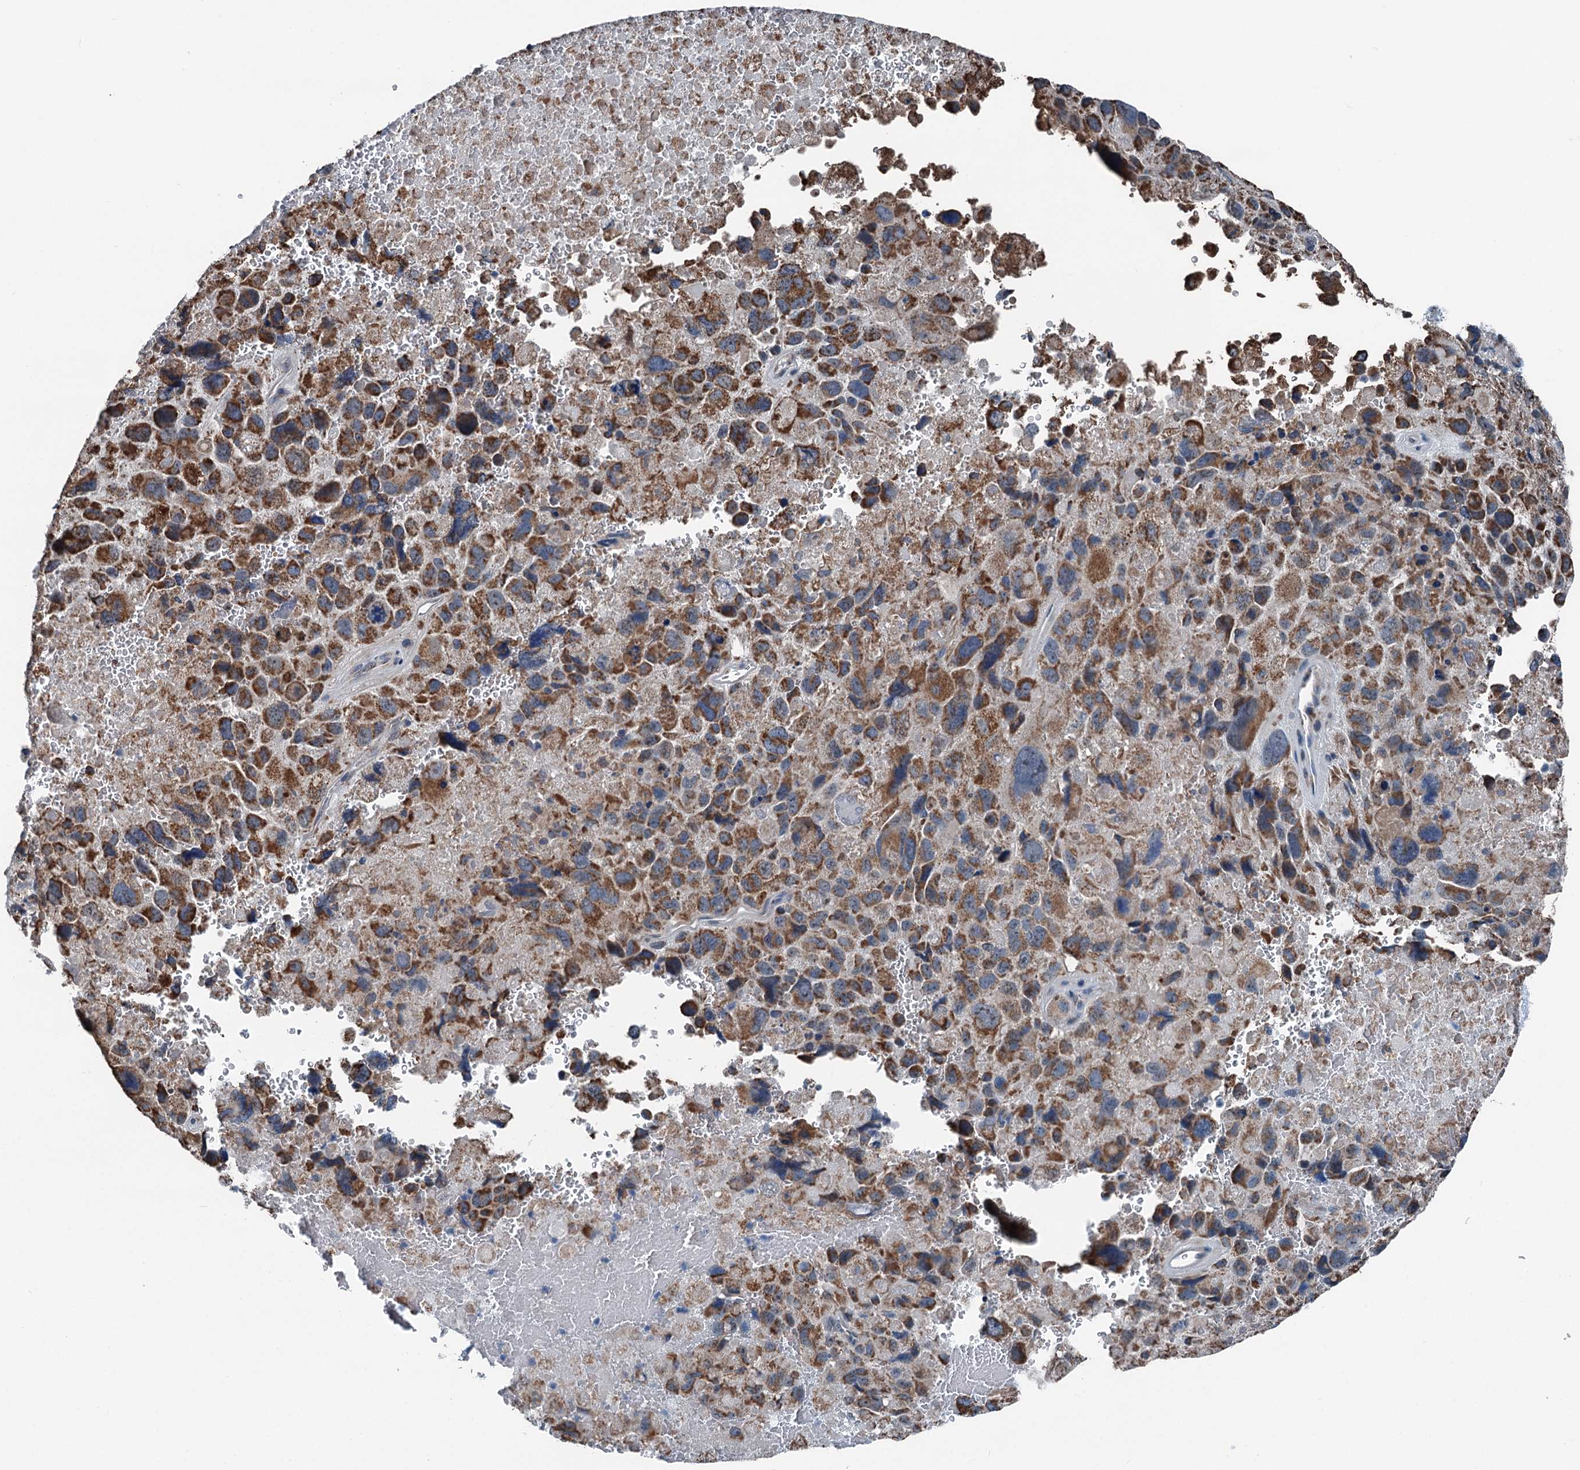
{"staining": {"intensity": "strong", "quantity": ">75%", "location": "cytoplasmic/membranous"}, "tissue": "melanoma", "cell_type": "Tumor cells", "image_type": "cancer", "snomed": [{"axis": "morphology", "description": "Malignant melanoma, Metastatic site"}, {"axis": "topography", "description": "Brain"}], "caption": "Immunohistochemical staining of malignant melanoma (metastatic site) demonstrates strong cytoplasmic/membranous protein expression in about >75% of tumor cells.", "gene": "TRPT1", "patient": {"sex": "female", "age": 53}}